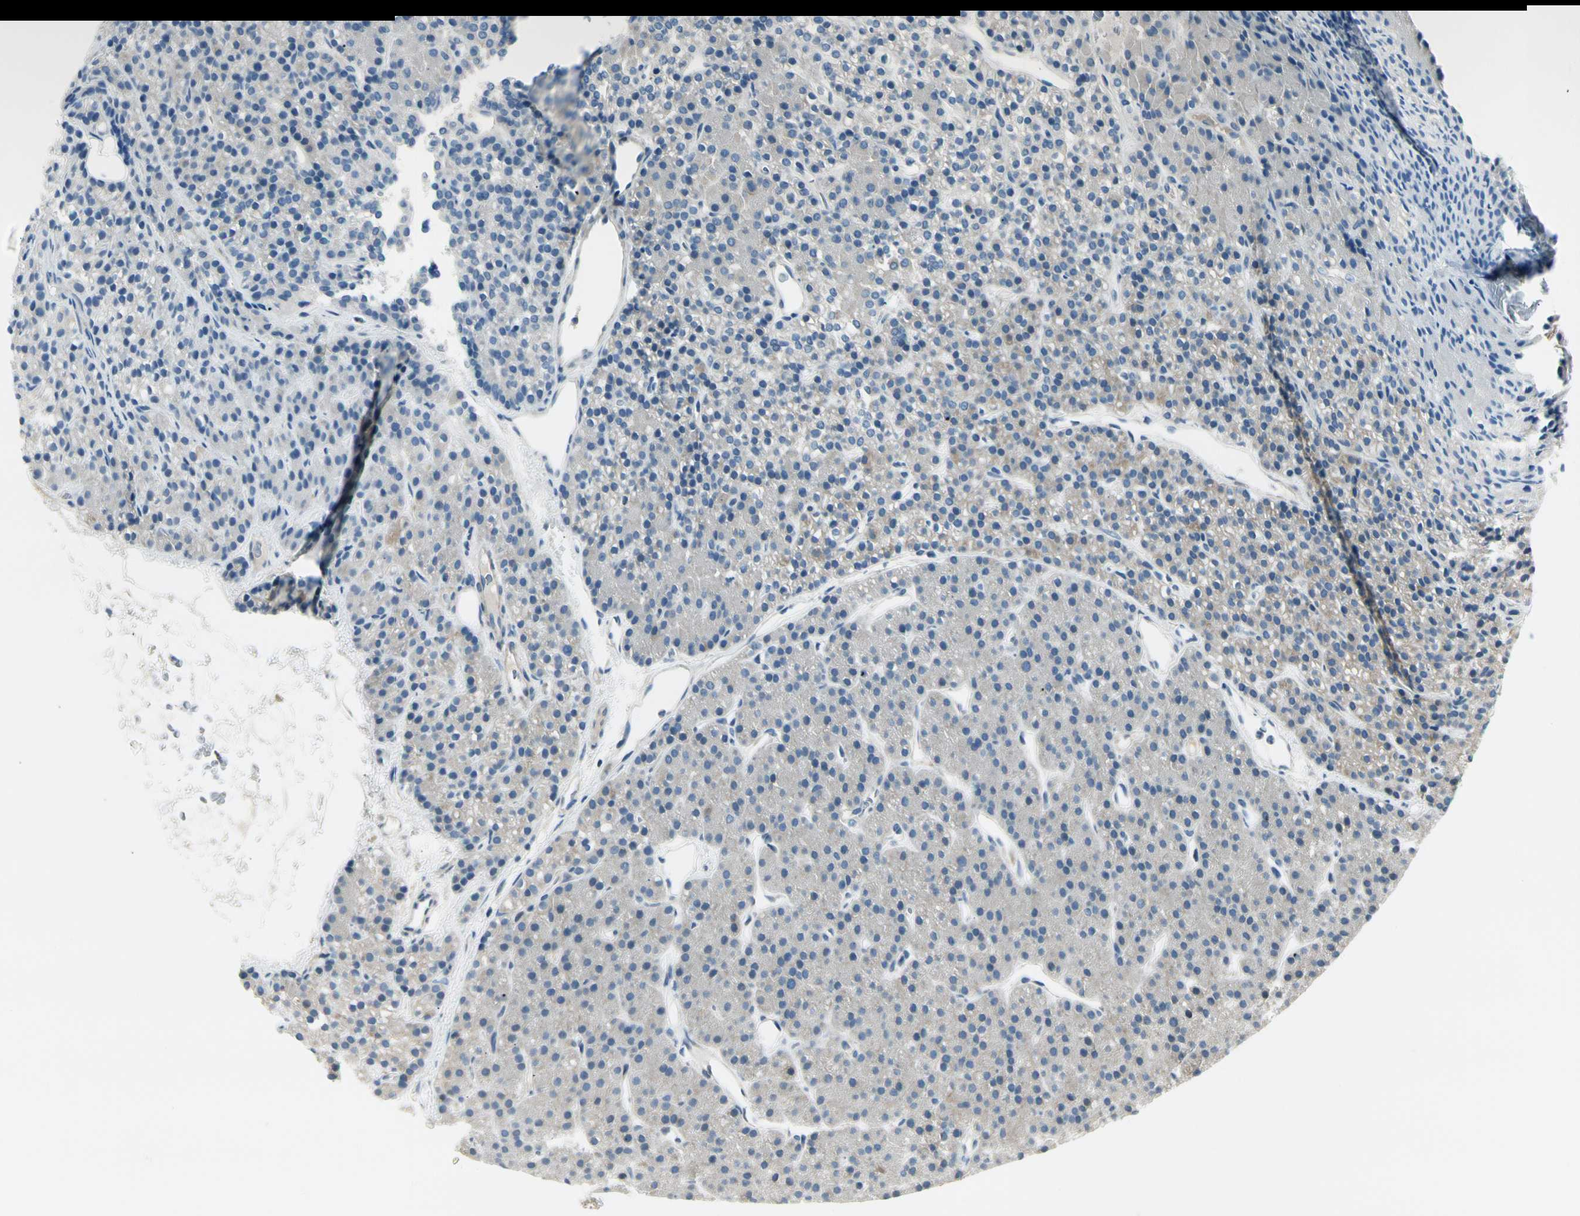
{"staining": {"intensity": "weak", "quantity": "25%-75%", "location": "cytoplasmic/membranous"}, "tissue": "parathyroid gland", "cell_type": "Glandular cells", "image_type": "normal", "snomed": [{"axis": "morphology", "description": "Normal tissue, NOS"}, {"axis": "morphology", "description": "Hyperplasia, NOS"}, {"axis": "topography", "description": "Parathyroid gland"}], "caption": "About 25%-75% of glandular cells in unremarkable parathyroid gland show weak cytoplasmic/membranous protein positivity as visualized by brown immunohistochemical staining.", "gene": "ADGRA3", "patient": {"sex": "male", "age": 44}}